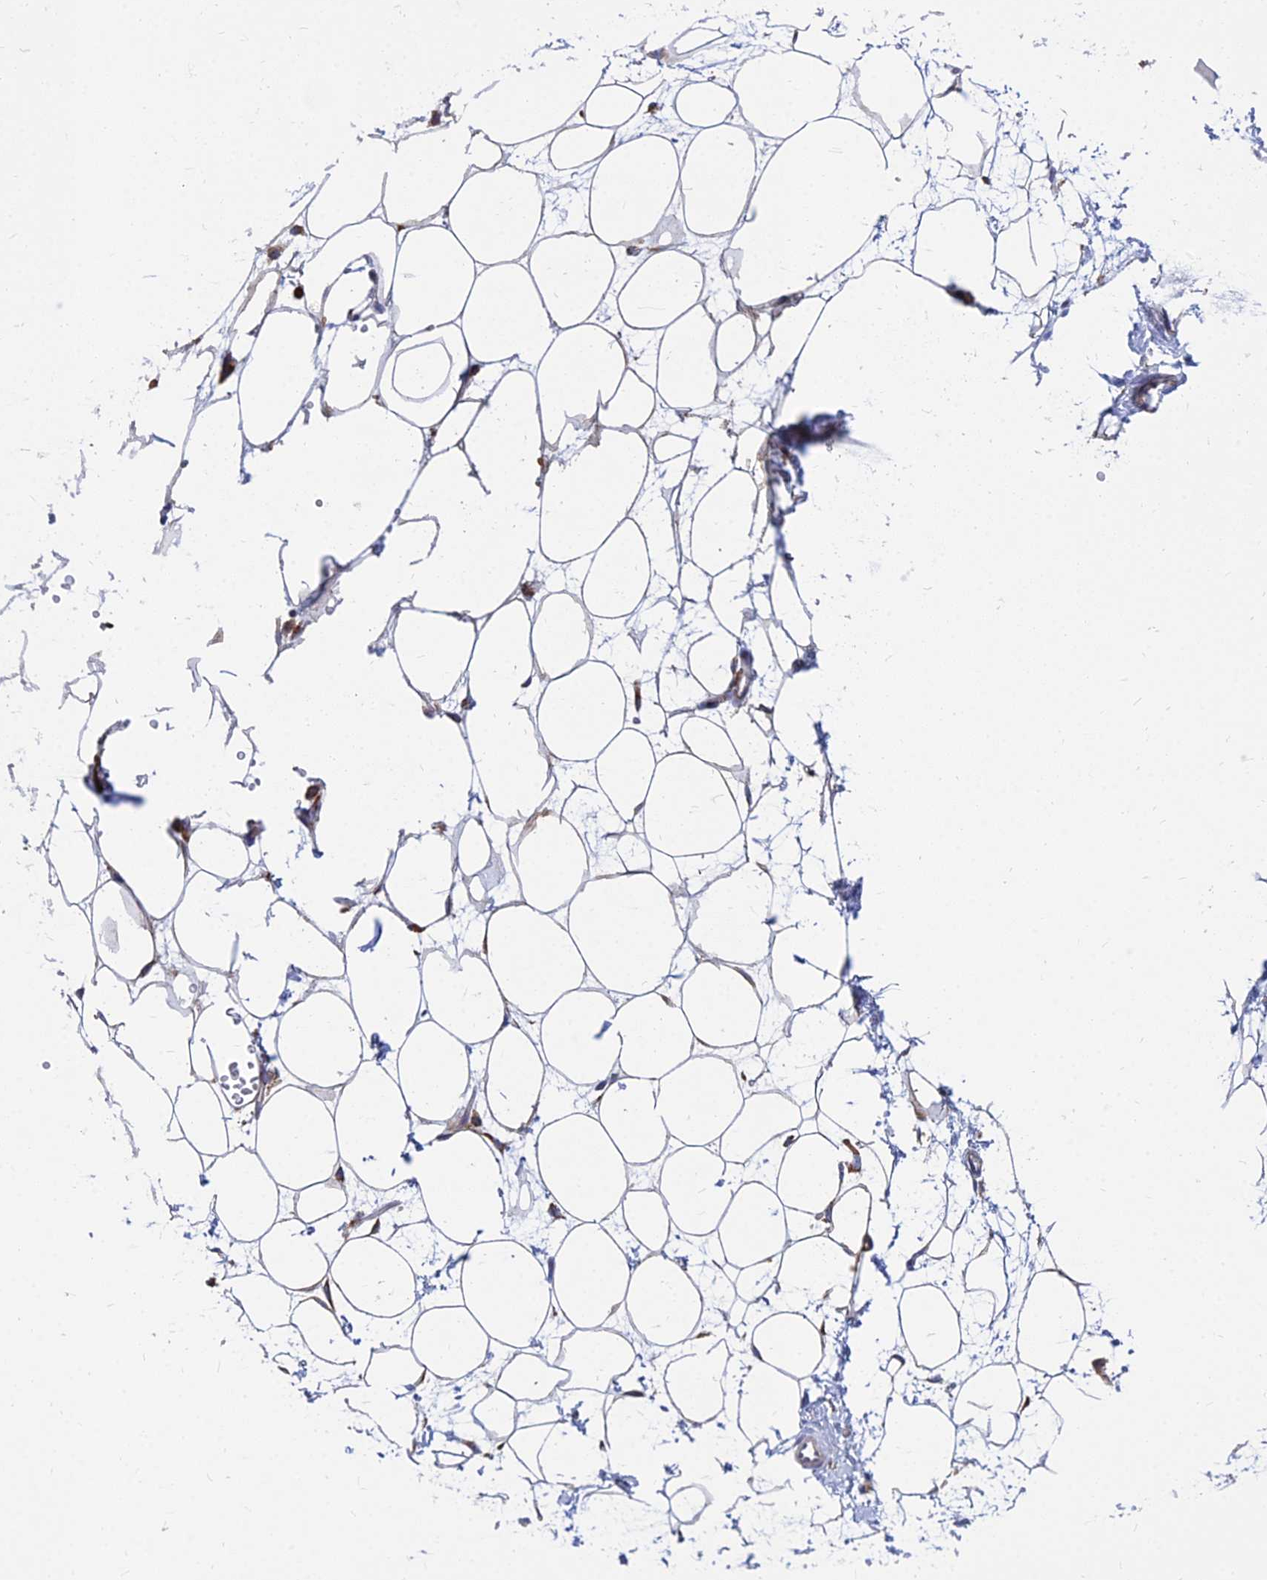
{"staining": {"intensity": "negative", "quantity": "none", "location": "none"}, "tissue": "breast", "cell_type": "Adipocytes", "image_type": "normal", "snomed": [{"axis": "morphology", "description": "Normal tissue, NOS"}, {"axis": "morphology", "description": "Adenoma, NOS"}, {"axis": "topography", "description": "Breast"}], "caption": "Immunohistochemical staining of benign human breast displays no significant positivity in adipocytes.", "gene": "CCT6A", "patient": {"sex": "female", "age": 23}}